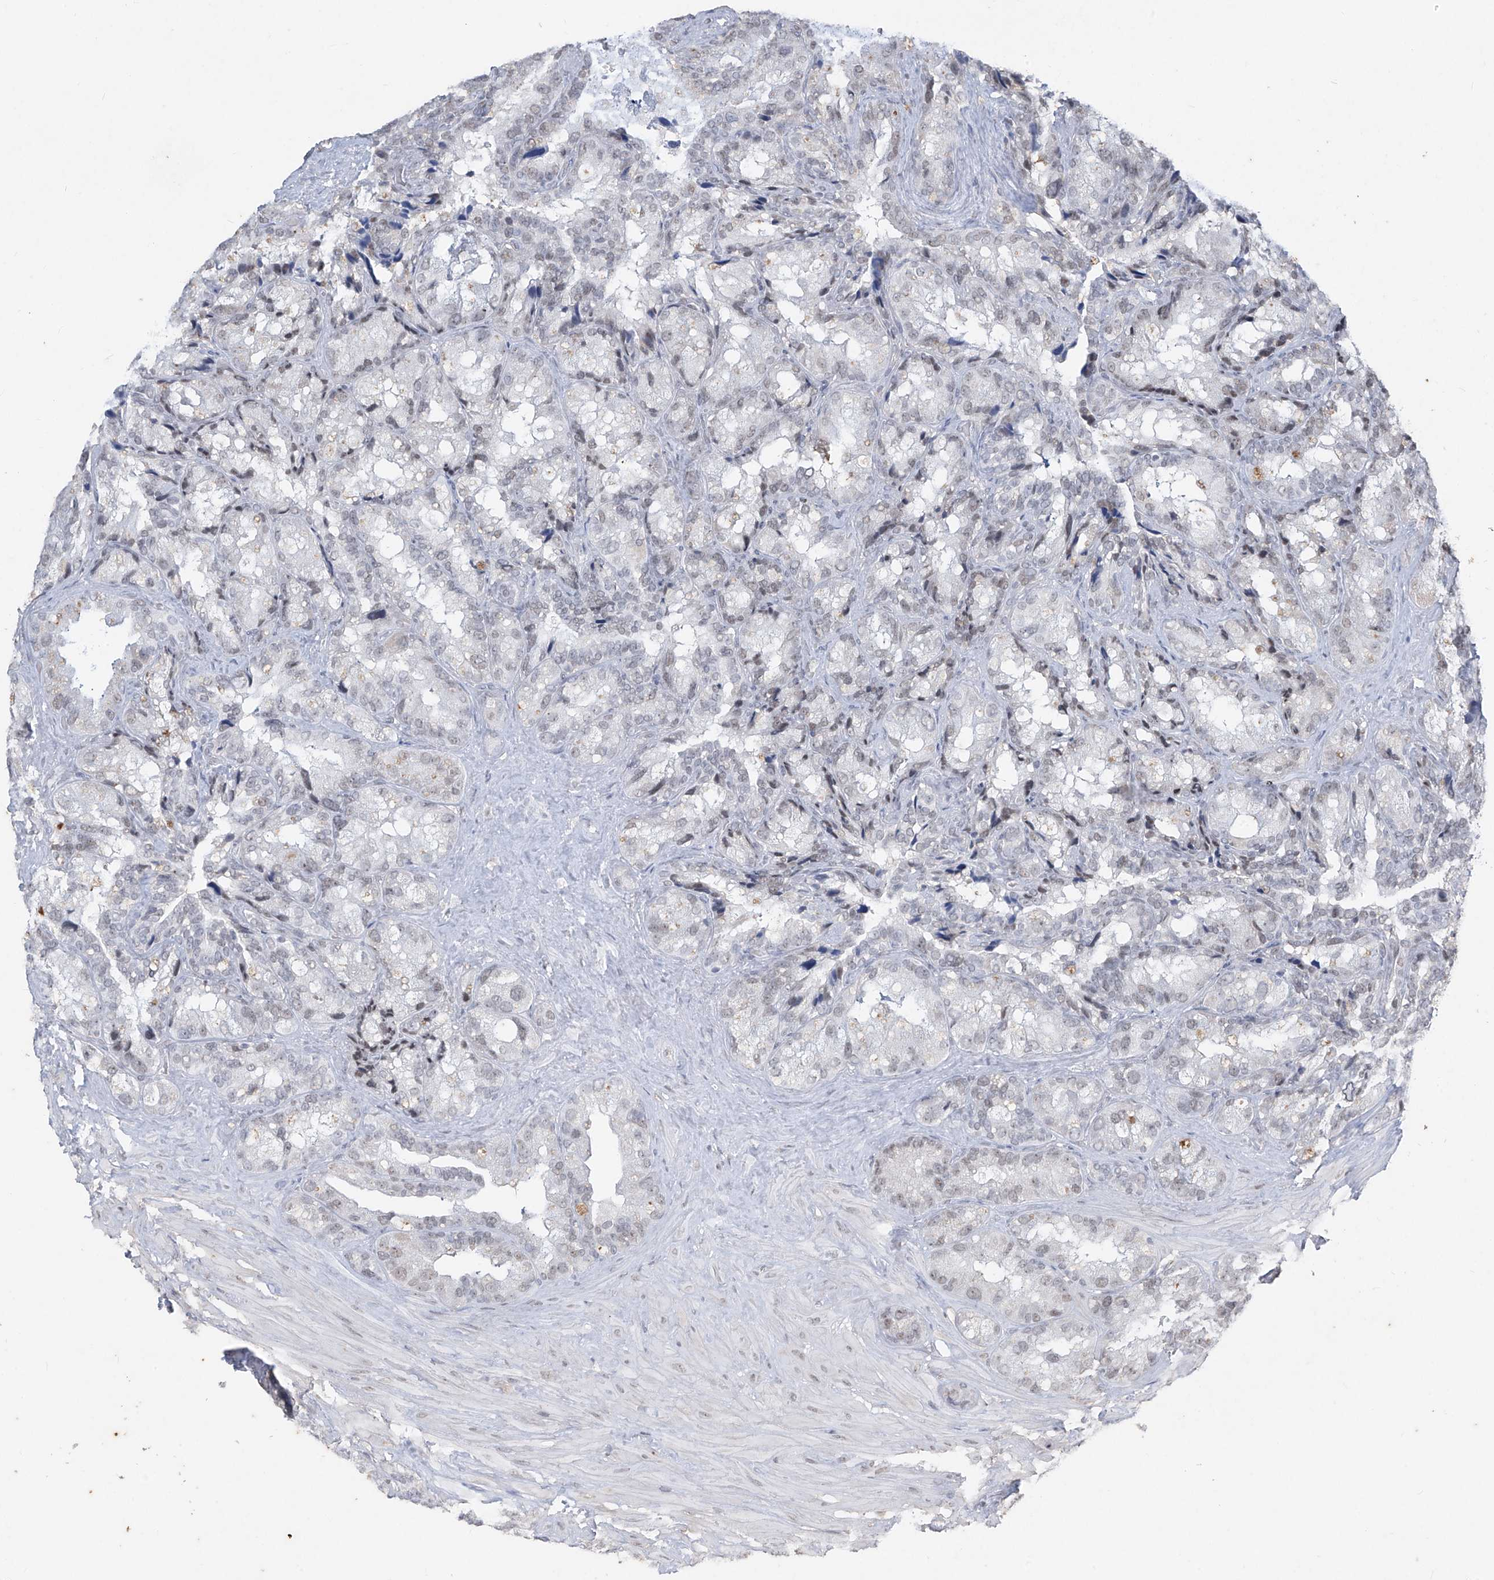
{"staining": {"intensity": "weak", "quantity": "25%-75%", "location": "nuclear"}, "tissue": "seminal vesicle", "cell_type": "Glandular cells", "image_type": "normal", "snomed": [{"axis": "morphology", "description": "Normal tissue, NOS"}, {"axis": "topography", "description": "Prostate"}, {"axis": "topography", "description": "Seminal veicle"}], "caption": "Unremarkable seminal vesicle was stained to show a protein in brown. There is low levels of weak nuclear positivity in approximately 25%-75% of glandular cells.", "gene": "TFEC", "patient": {"sex": "male", "age": 68}}